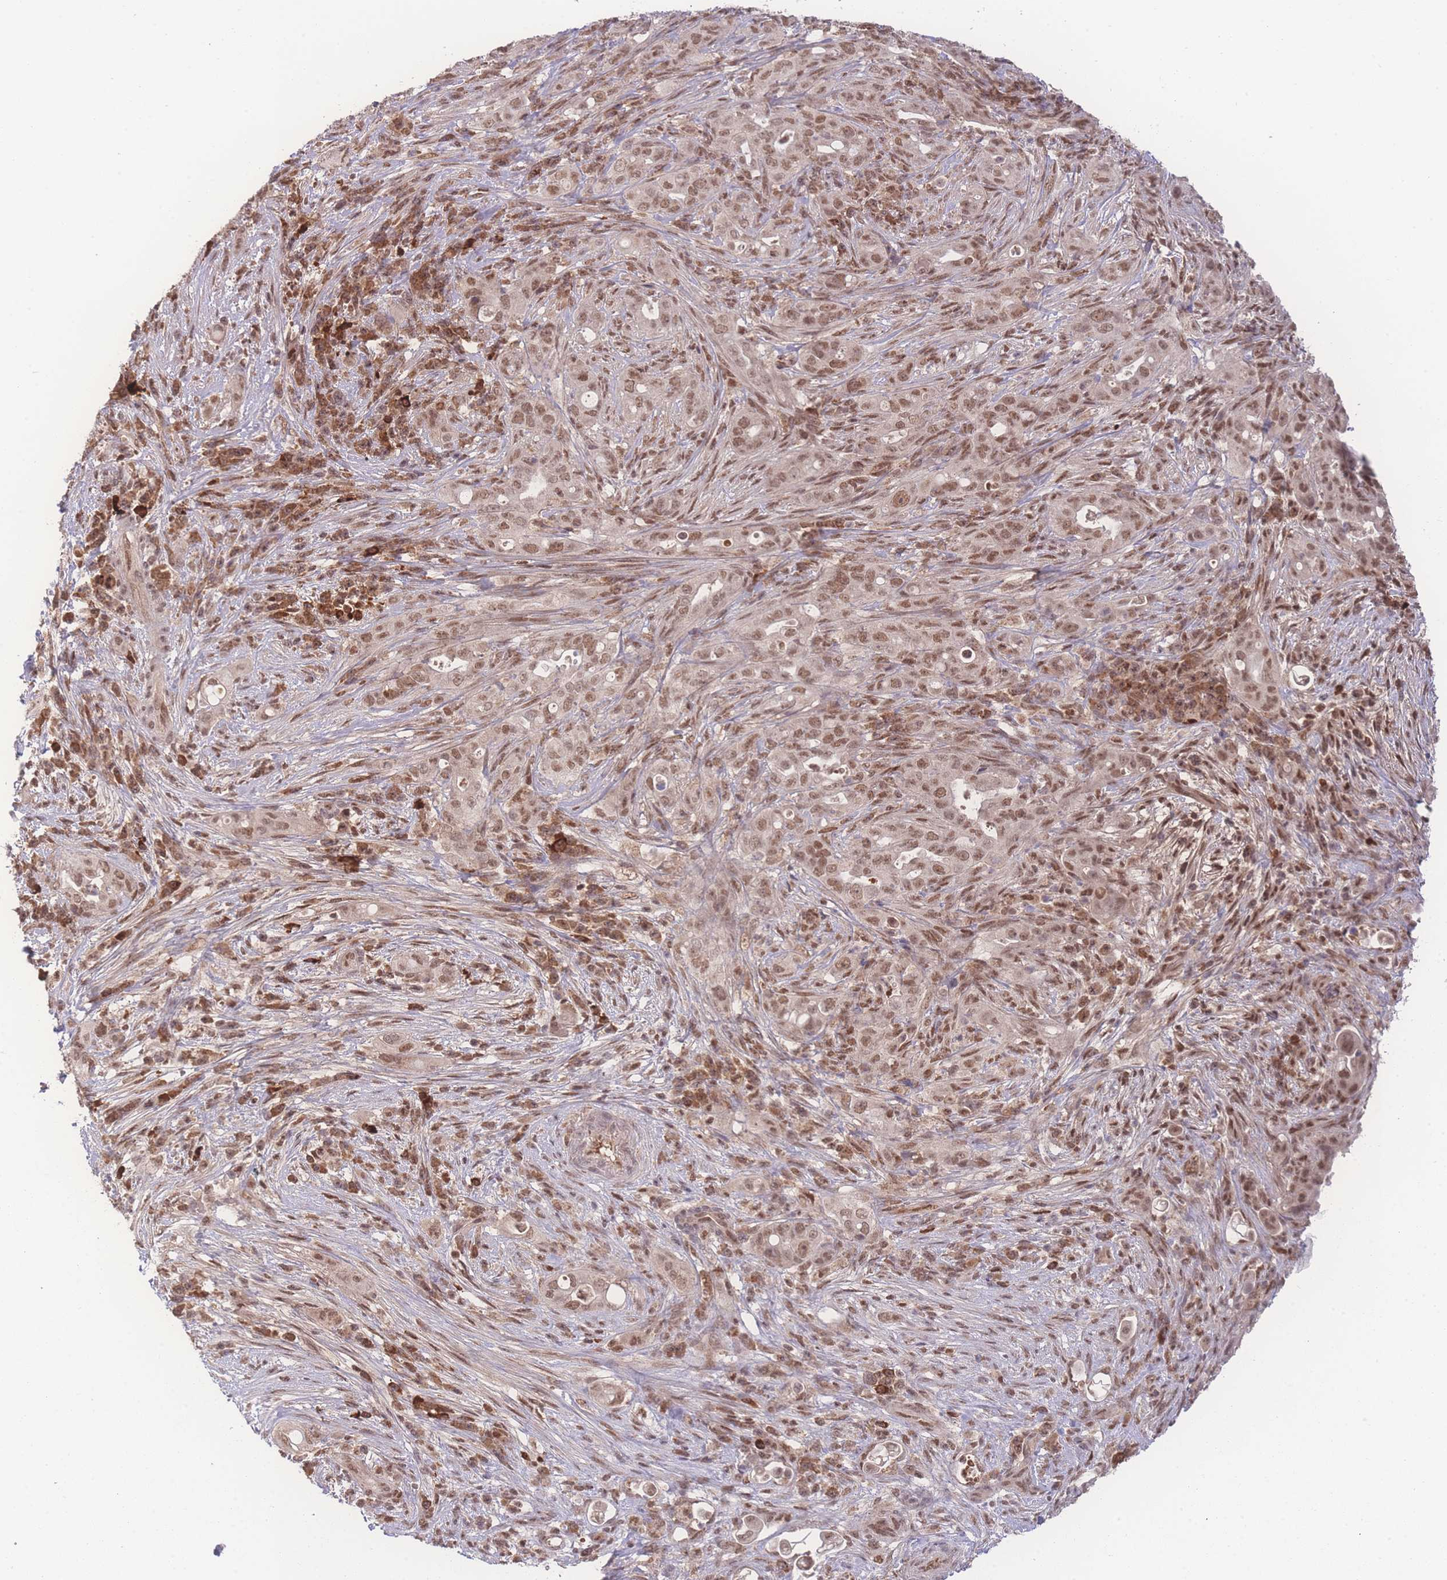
{"staining": {"intensity": "moderate", "quantity": ">75%", "location": "nuclear"}, "tissue": "pancreatic cancer", "cell_type": "Tumor cells", "image_type": "cancer", "snomed": [{"axis": "morphology", "description": "Normal tissue, NOS"}, {"axis": "morphology", "description": "Adenocarcinoma, NOS"}, {"axis": "topography", "description": "Lymph node"}, {"axis": "topography", "description": "Pancreas"}], "caption": "This micrograph demonstrates IHC staining of adenocarcinoma (pancreatic), with medium moderate nuclear staining in approximately >75% of tumor cells.", "gene": "RAVER1", "patient": {"sex": "female", "age": 67}}